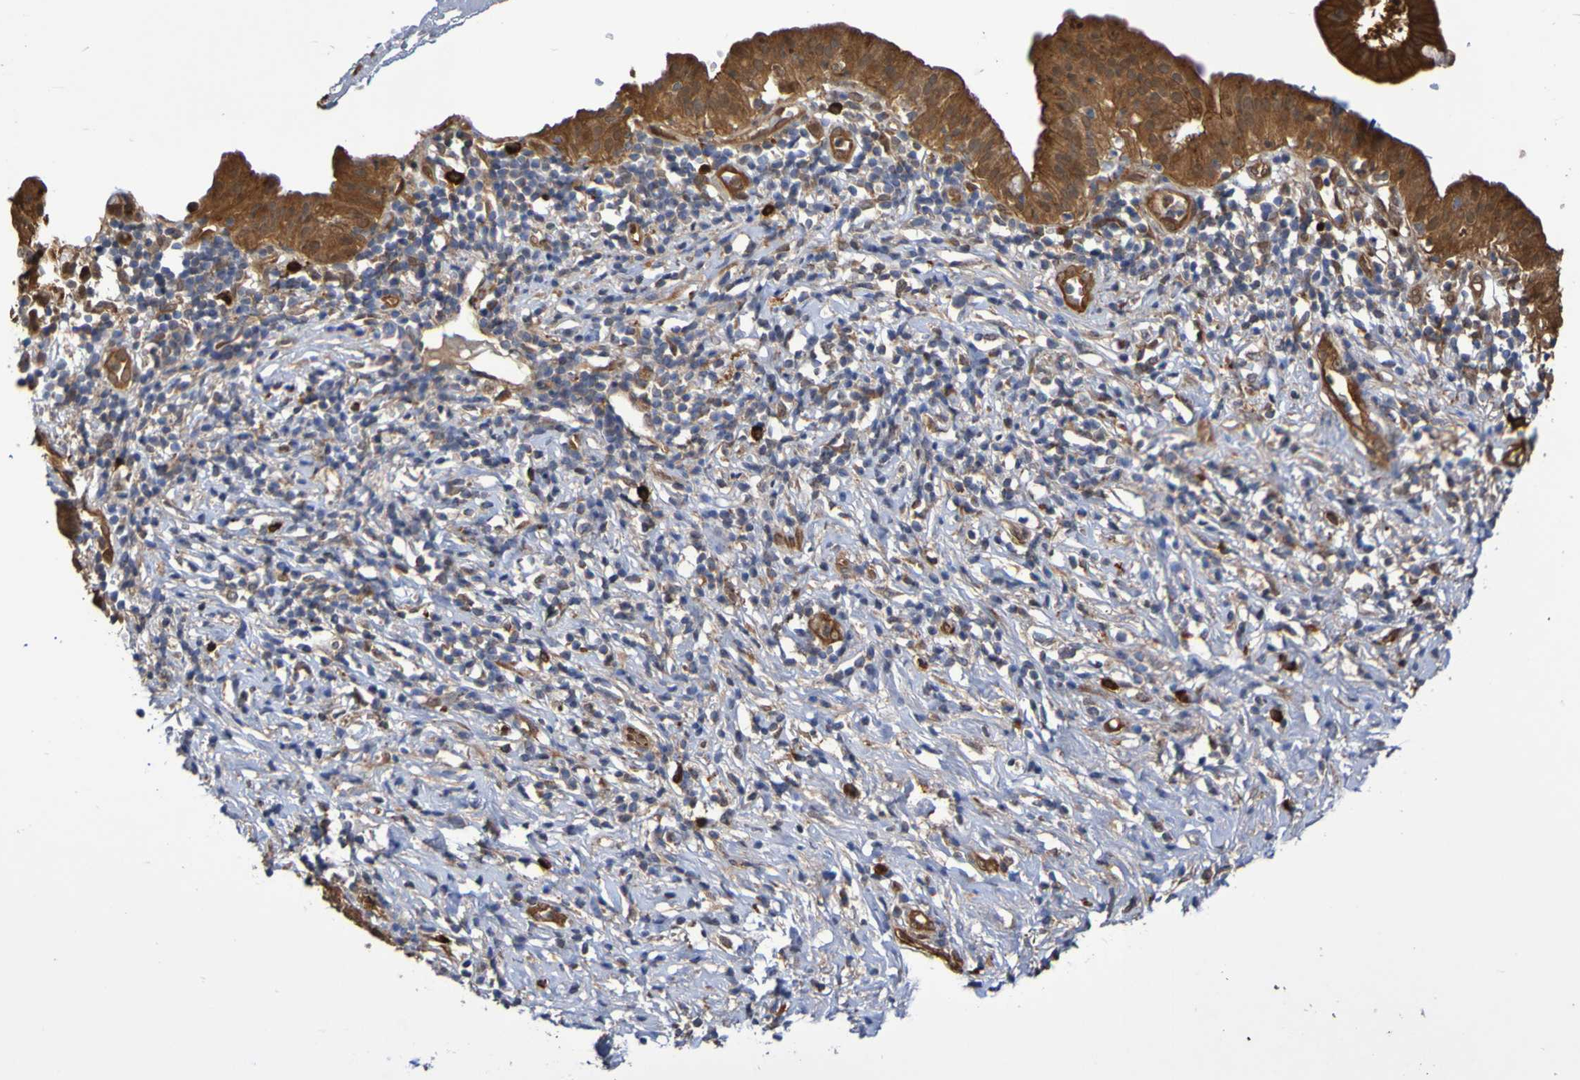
{"staining": {"intensity": "strong", "quantity": ">75%", "location": "cytoplasmic/membranous,nuclear"}, "tissue": "pancreatic cancer", "cell_type": "Tumor cells", "image_type": "cancer", "snomed": [{"axis": "morphology", "description": "Adenocarcinoma, NOS"}, {"axis": "morphology", "description": "Adenocarcinoma, metastatic, NOS"}, {"axis": "topography", "description": "Lymph node"}, {"axis": "topography", "description": "Pancreas"}, {"axis": "topography", "description": "Duodenum"}], "caption": "Adenocarcinoma (pancreatic) stained with DAB (3,3'-diaminobenzidine) immunohistochemistry shows high levels of strong cytoplasmic/membranous and nuclear positivity in approximately >75% of tumor cells.", "gene": "SERPINB6", "patient": {"sex": "female", "age": 64}}